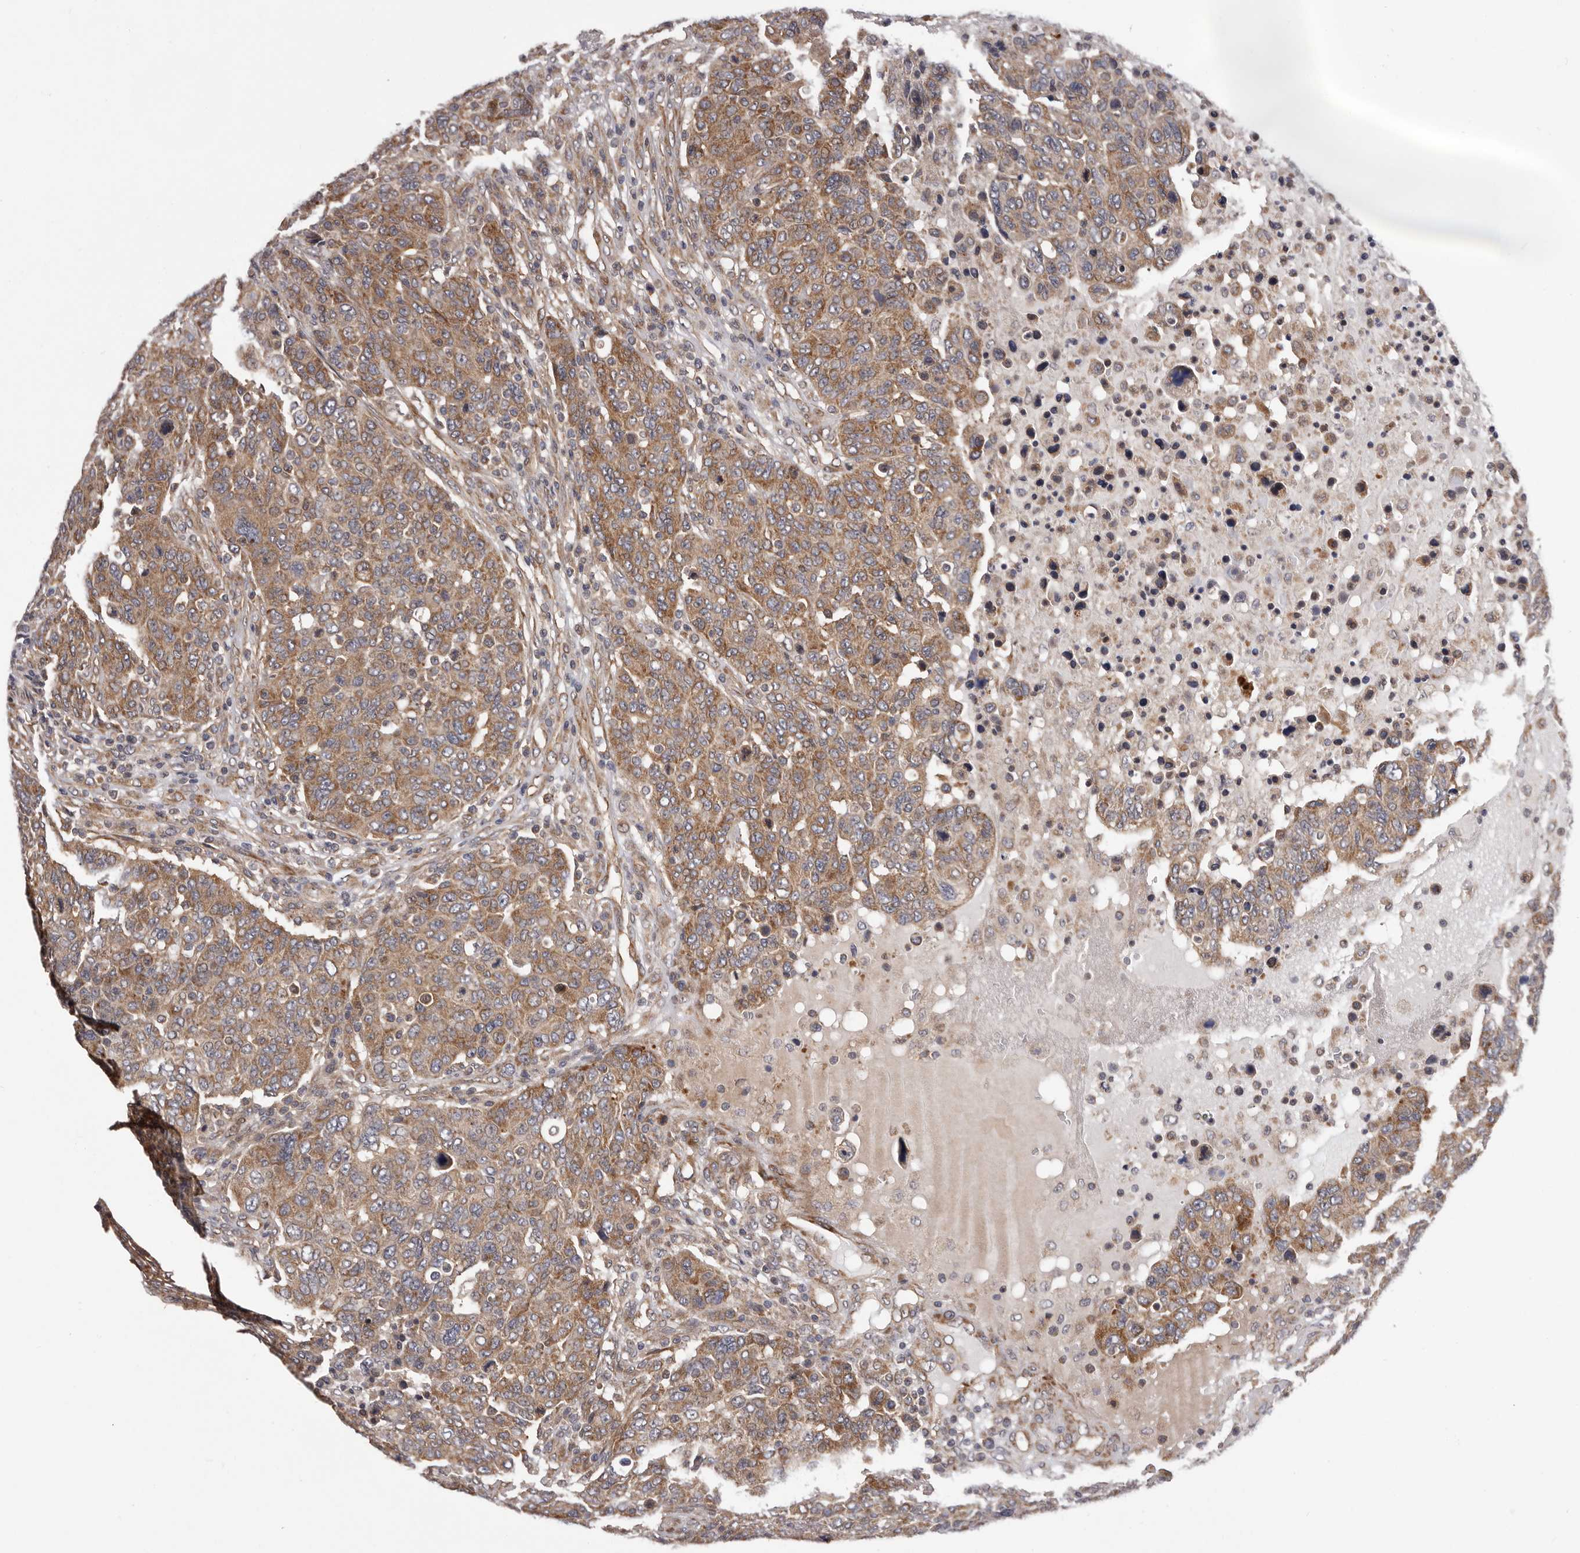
{"staining": {"intensity": "moderate", "quantity": ">75%", "location": "cytoplasmic/membranous"}, "tissue": "breast cancer", "cell_type": "Tumor cells", "image_type": "cancer", "snomed": [{"axis": "morphology", "description": "Duct carcinoma"}, {"axis": "topography", "description": "Breast"}], "caption": "Breast invasive ductal carcinoma stained with a protein marker reveals moderate staining in tumor cells.", "gene": "VPS37A", "patient": {"sex": "female", "age": 37}}